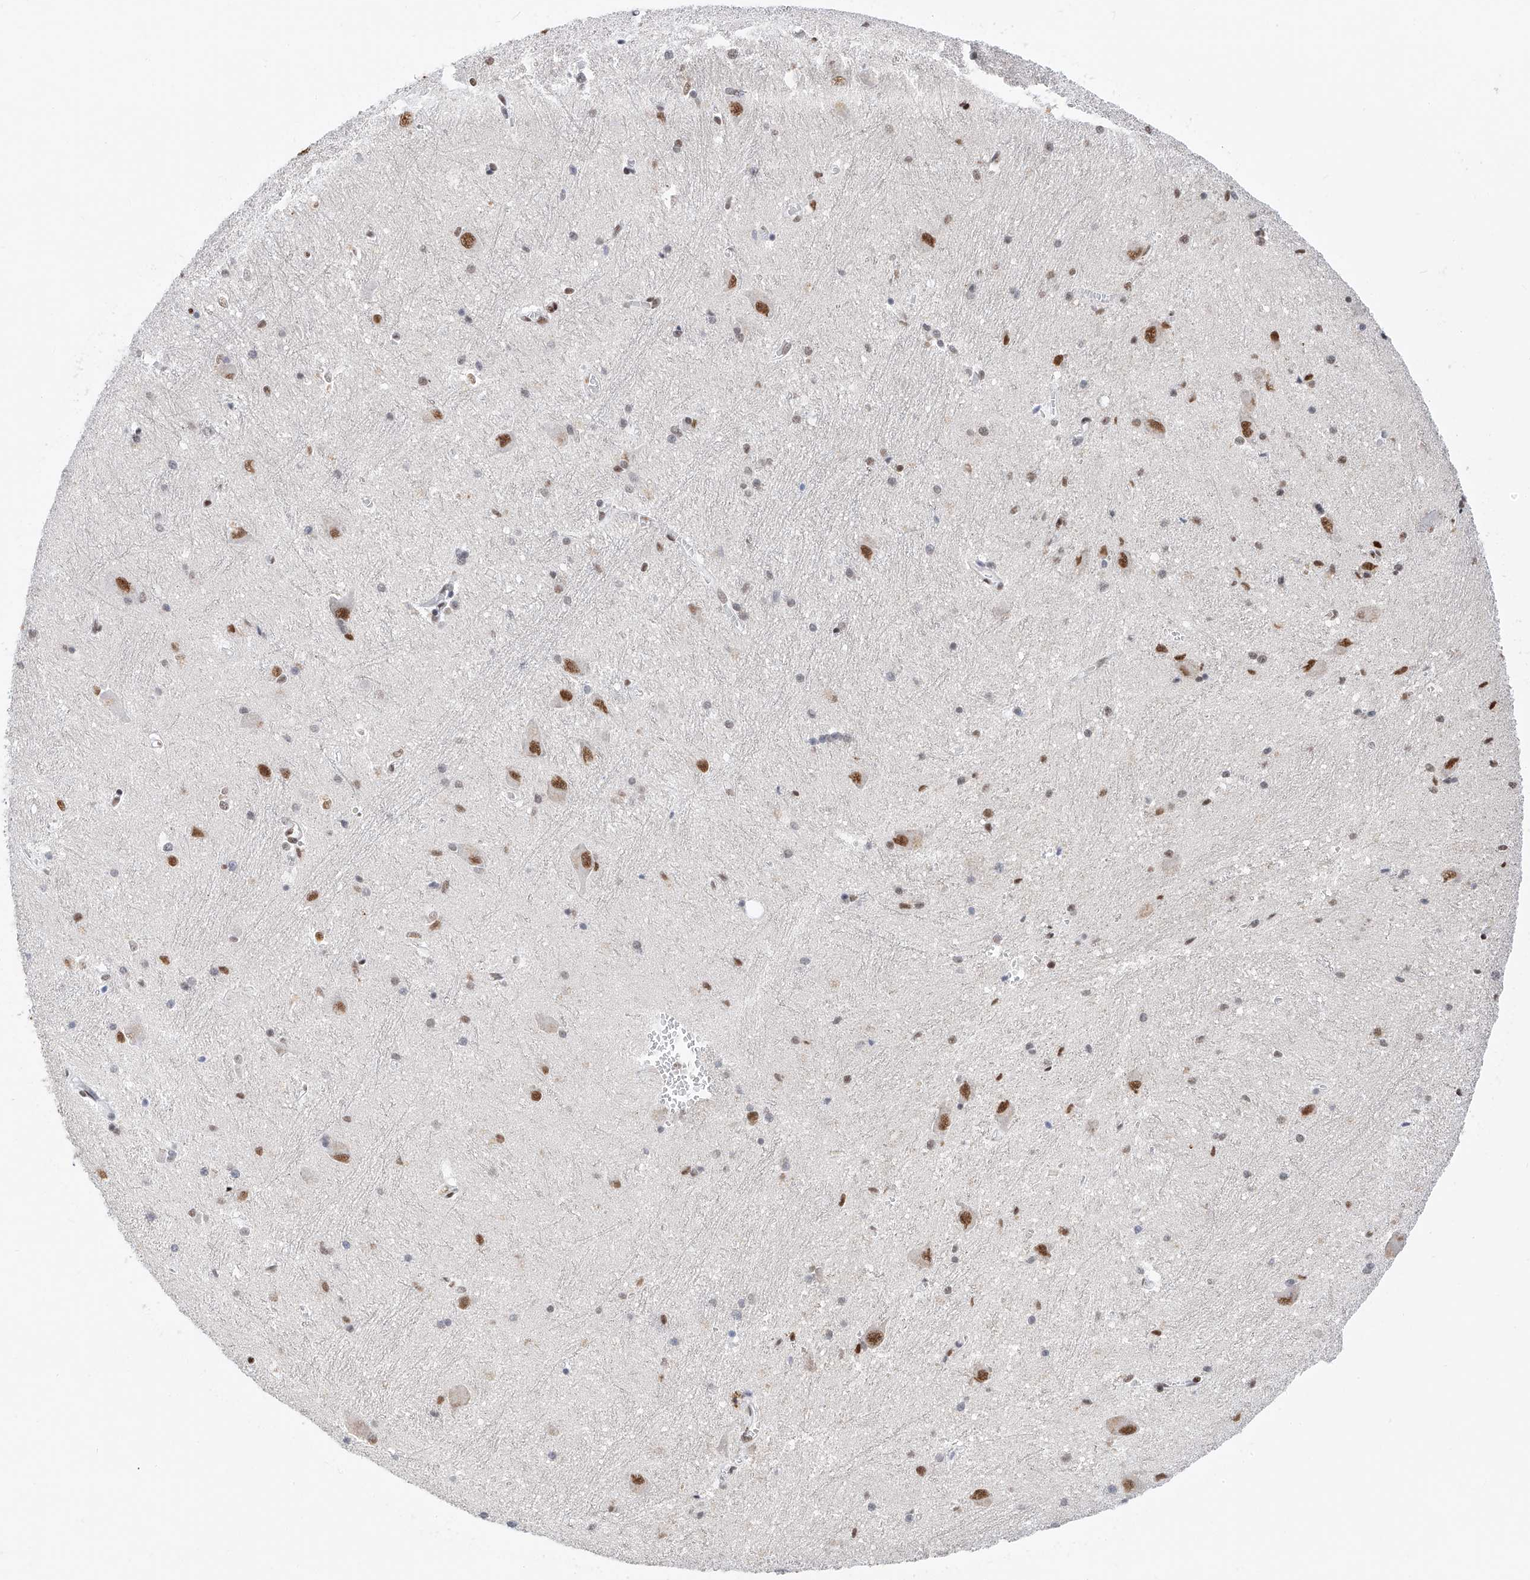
{"staining": {"intensity": "strong", "quantity": "25%-75%", "location": "nuclear"}, "tissue": "caudate", "cell_type": "Glial cells", "image_type": "normal", "snomed": [{"axis": "morphology", "description": "Normal tissue, NOS"}, {"axis": "topography", "description": "Lateral ventricle wall"}], "caption": "An immunohistochemistry micrograph of benign tissue is shown. Protein staining in brown highlights strong nuclear positivity in caudate within glial cells. (DAB (3,3'-diaminobenzidine) = brown stain, brightfield microscopy at high magnification).", "gene": "SRSF6", "patient": {"sex": "male", "age": 37}}